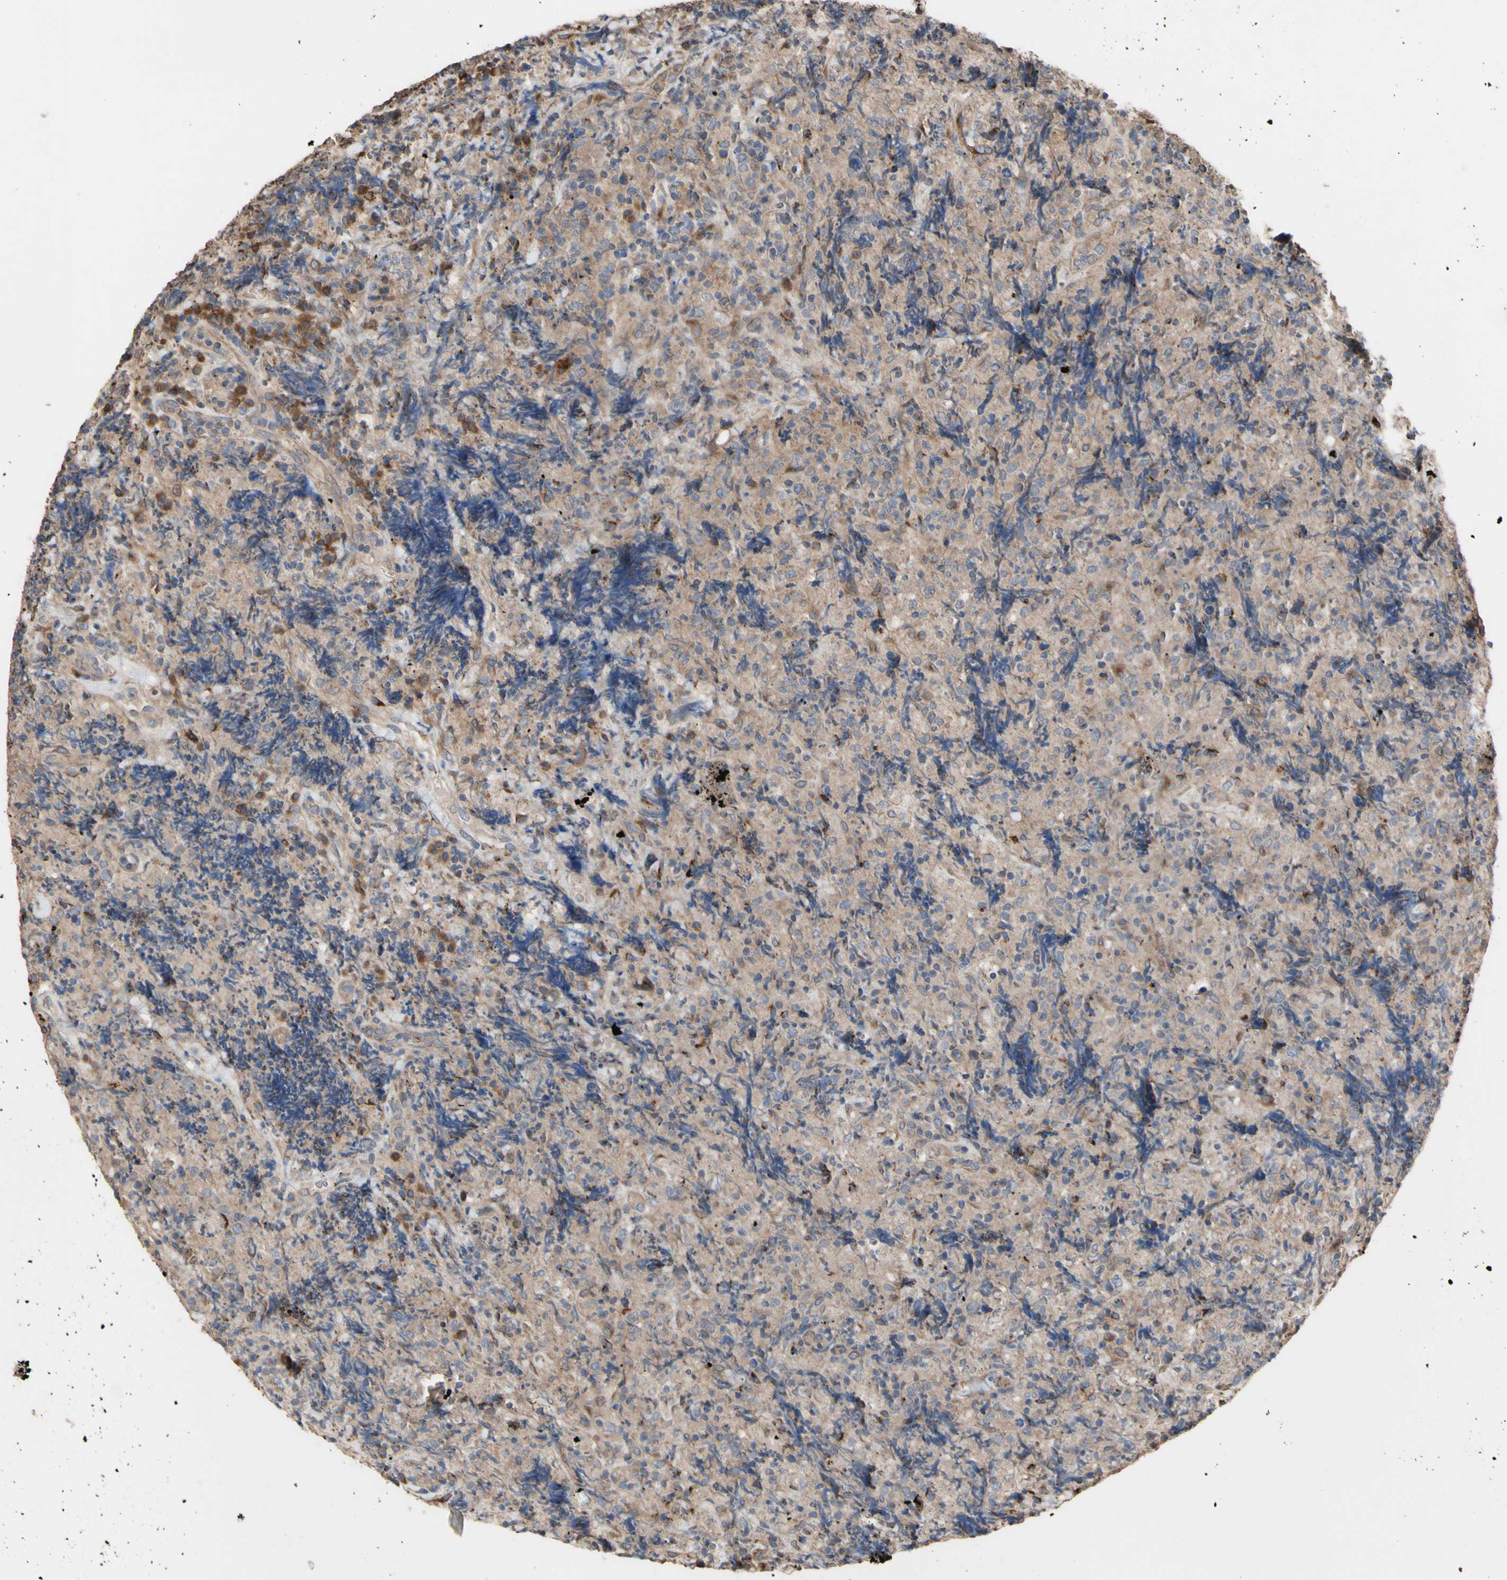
{"staining": {"intensity": "moderate", "quantity": "<25%", "location": "cytoplasmic/membranous"}, "tissue": "lymphoma", "cell_type": "Tumor cells", "image_type": "cancer", "snomed": [{"axis": "morphology", "description": "Malignant lymphoma, non-Hodgkin's type, High grade"}, {"axis": "topography", "description": "Tonsil"}], "caption": "Immunohistochemistry (IHC) (DAB (3,3'-diaminobenzidine)) staining of human lymphoma reveals moderate cytoplasmic/membranous protein expression in approximately <25% of tumor cells. (DAB (3,3'-diaminobenzidine) IHC with brightfield microscopy, high magnification).", "gene": "NECTIN3", "patient": {"sex": "female", "age": 36}}